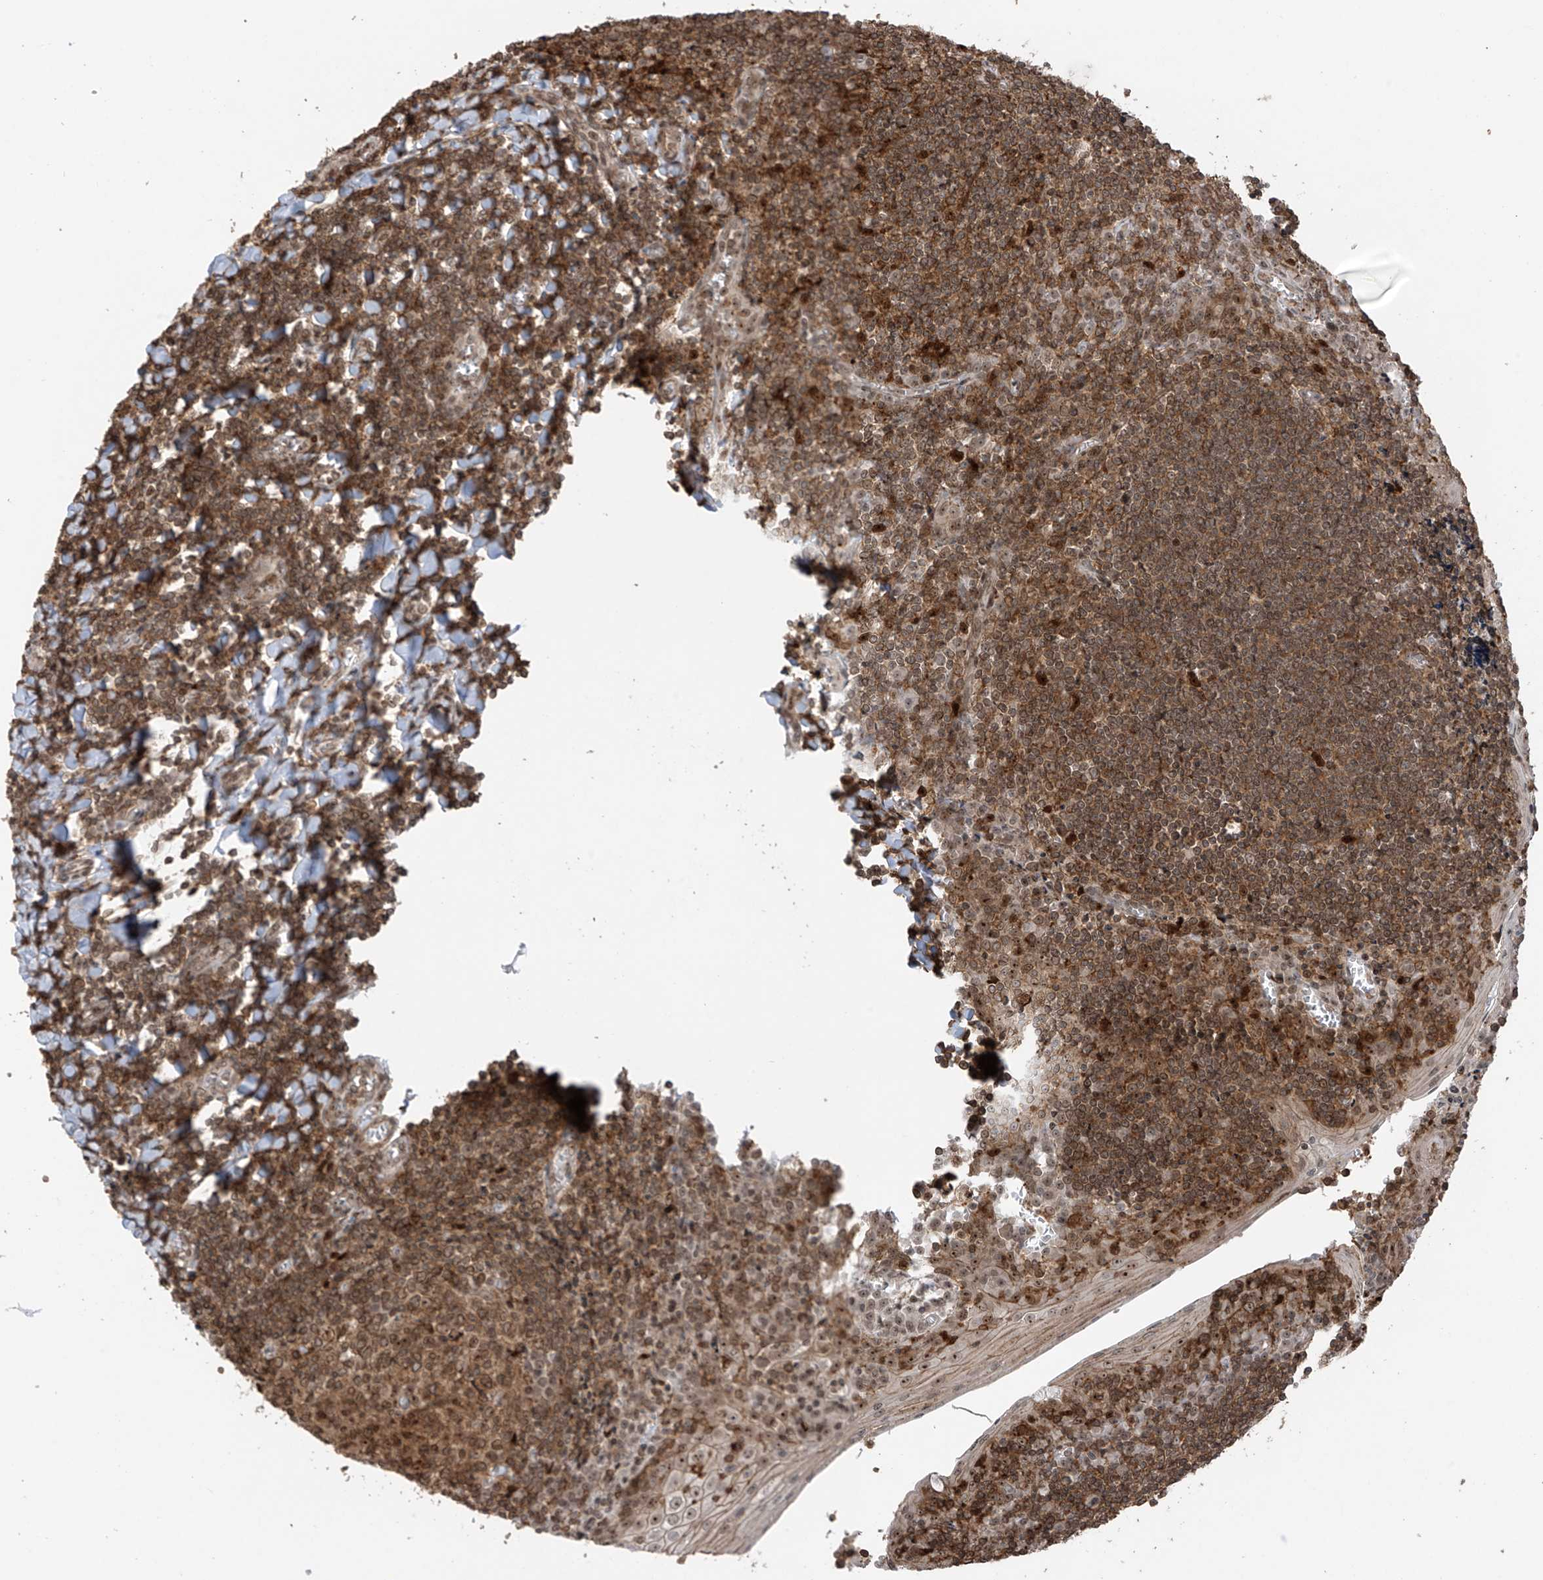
{"staining": {"intensity": "moderate", "quantity": "<25%", "location": "cytoplasmic/membranous,nuclear"}, "tissue": "tonsil", "cell_type": "Germinal center cells", "image_type": "normal", "snomed": [{"axis": "morphology", "description": "Normal tissue, NOS"}, {"axis": "topography", "description": "Tonsil"}], "caption": "Benign tonsil demonstrates moderate cytoplasmic/membranous,nuclear expression in approximately <25% of germinal center cells, visualized by immunohistochemistry.", "gene": "REPIN1", "patient": {"sex": "male", "age": 27}}